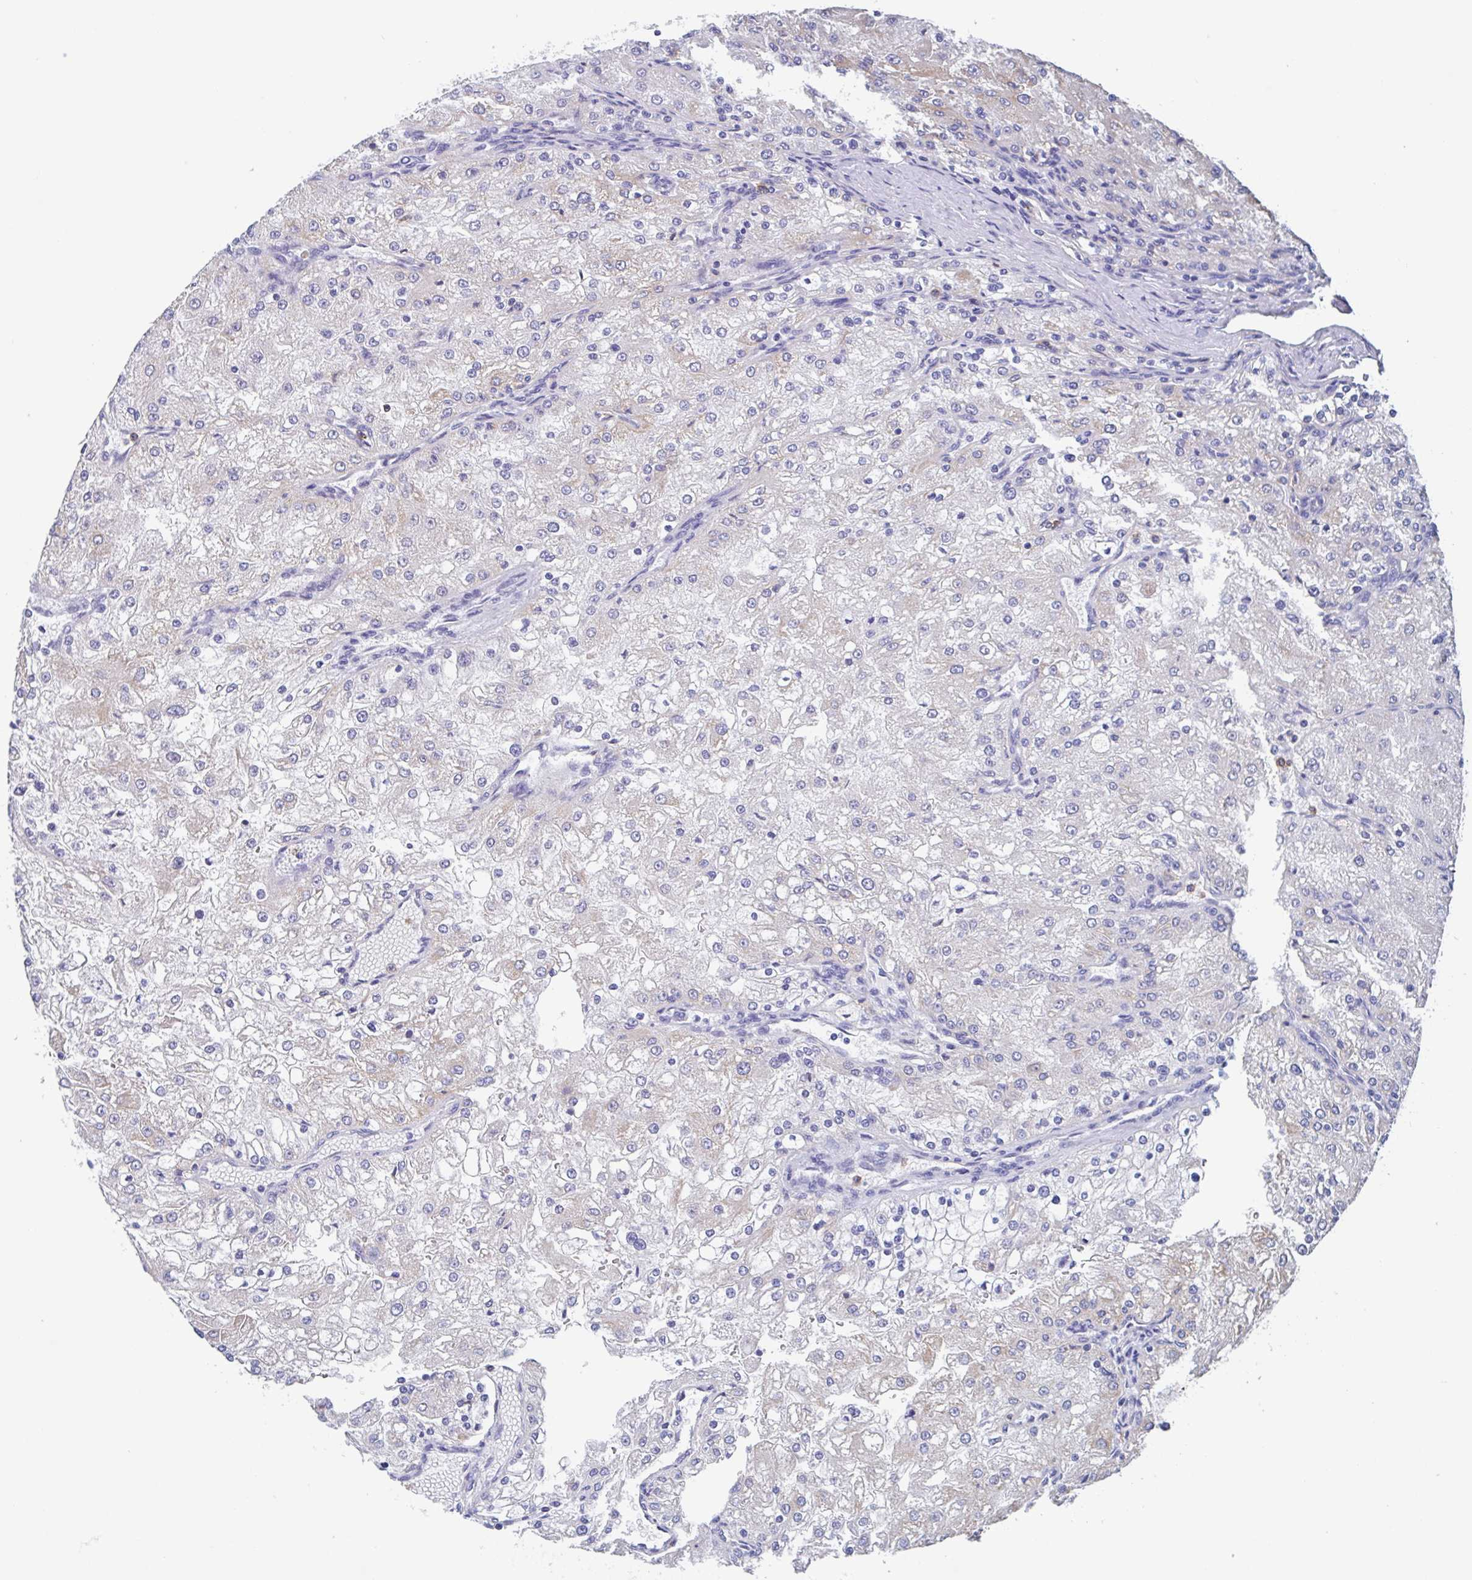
{"staining": {"intensity": "weak", "quantity": "25%-75%", "location": "cytoplasmic/membranous"}, "tissue": "renal cancer", "cell_type": "Tumor cells", "image_type": "cancer", "snomed": [{"axis": "morphology", "description": "Adenocarcinoma, NOS"}, {"axis": "topography", "description": "Kidney"}], "caption": "Immunohistochemistry of human renal cancer (adenocarcinoma) displays low levels of weak cytoplasmic/membranous staining in approximately 25%-75% of tumor cells. (DAB IHC with brightfield microscopy, high magnification).", "gene": "FCGR3A", "patient": {"sex": "female", "age": 74}}